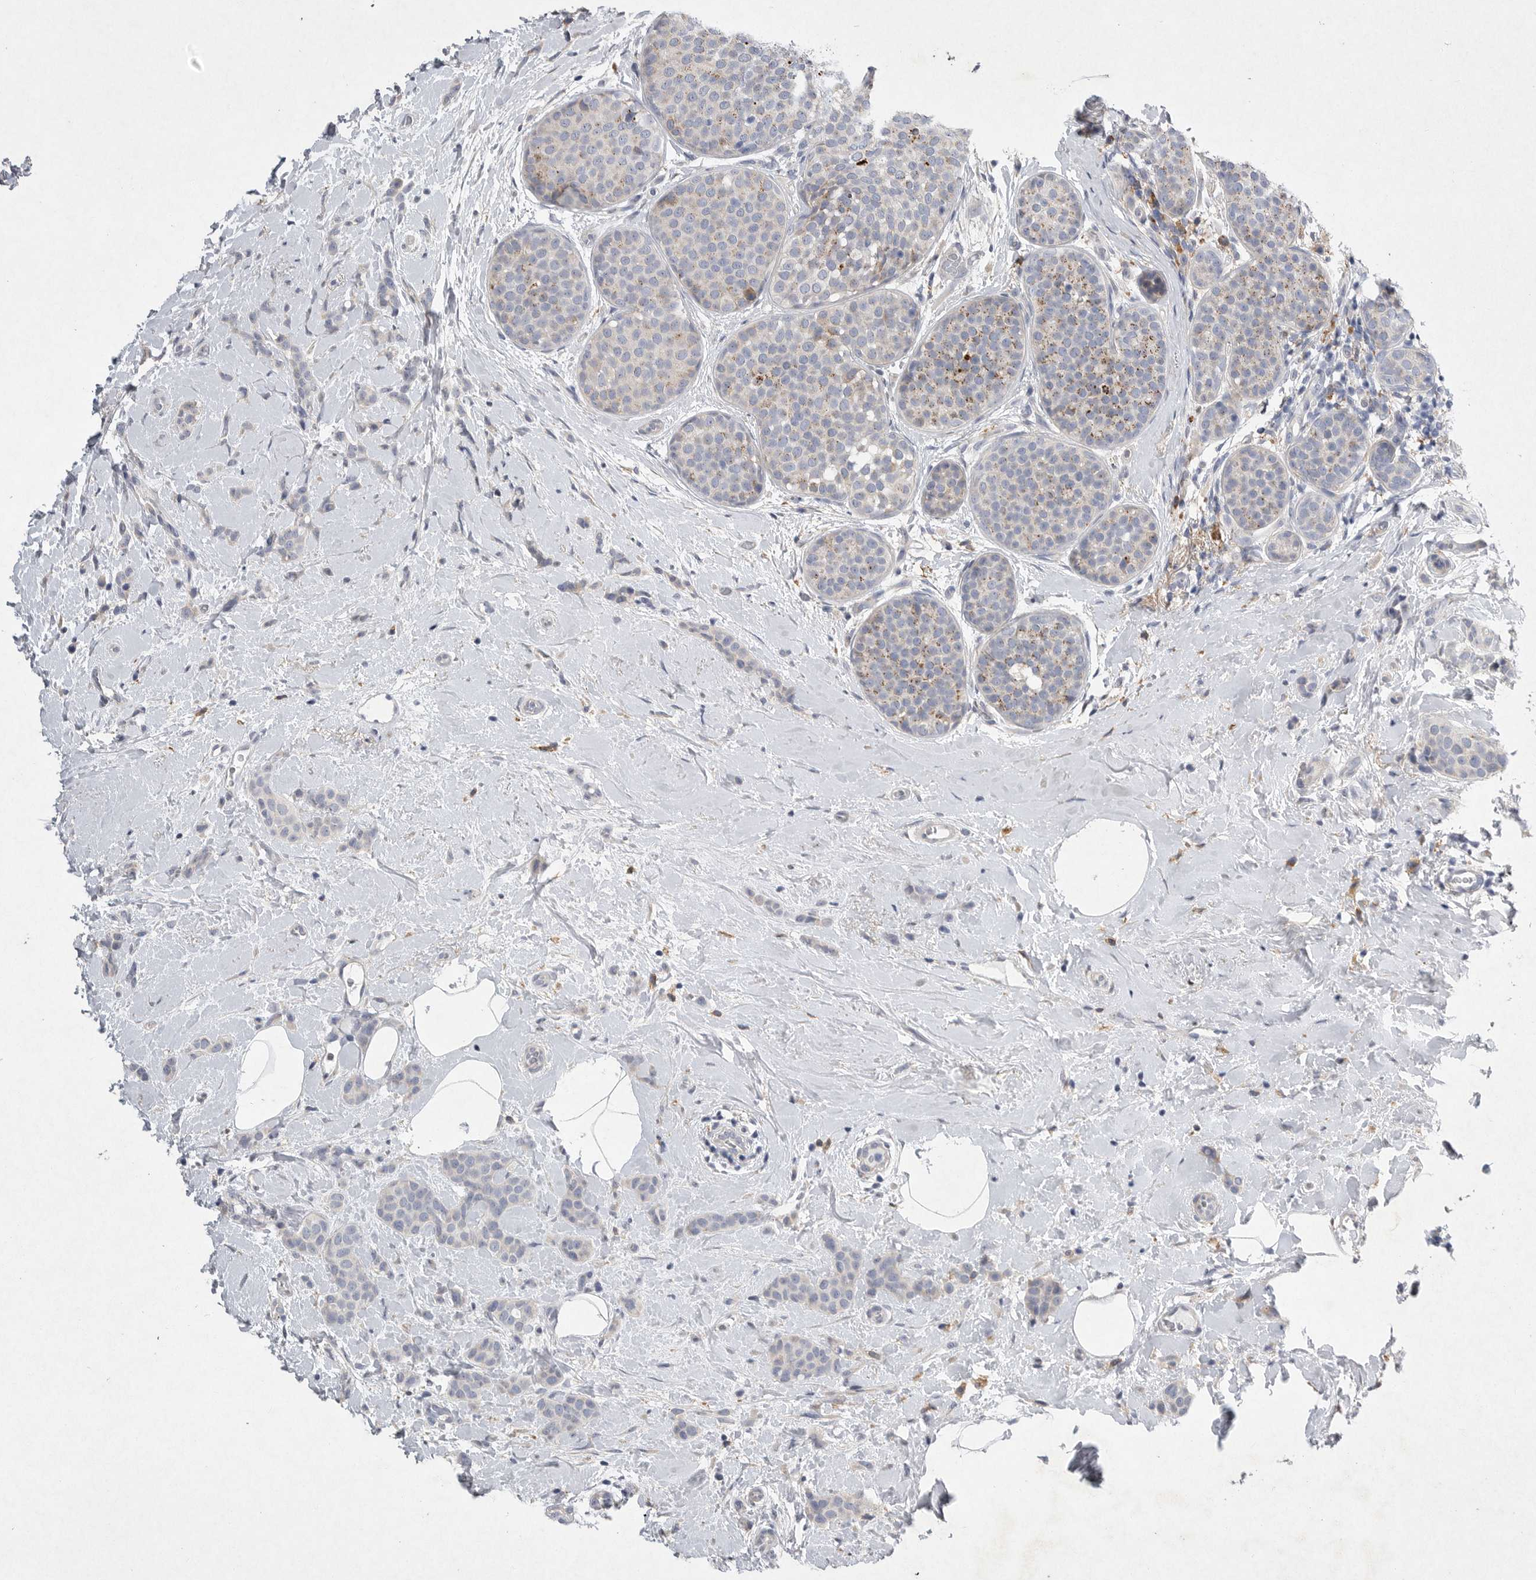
{"staining": {"intensity": "negative", "quantity": "none", "location": "none"}, "tissue": "breast cancer", "cell_type": "Tumor cells", "image_type": "cancer", "snomed": [{"axis": "morphology", "description": "Lobular carcinoma, in situ"}, {"axis": "morphology", "description": "Lobular carcinoma"}, {"axis": "topography", "description": "Breast"}], "caption": "Tumor cells are negative for brown protein staining in breast cancer.", "gene": "EDEM3", "patient": {"sex": "female", "age": 41}}